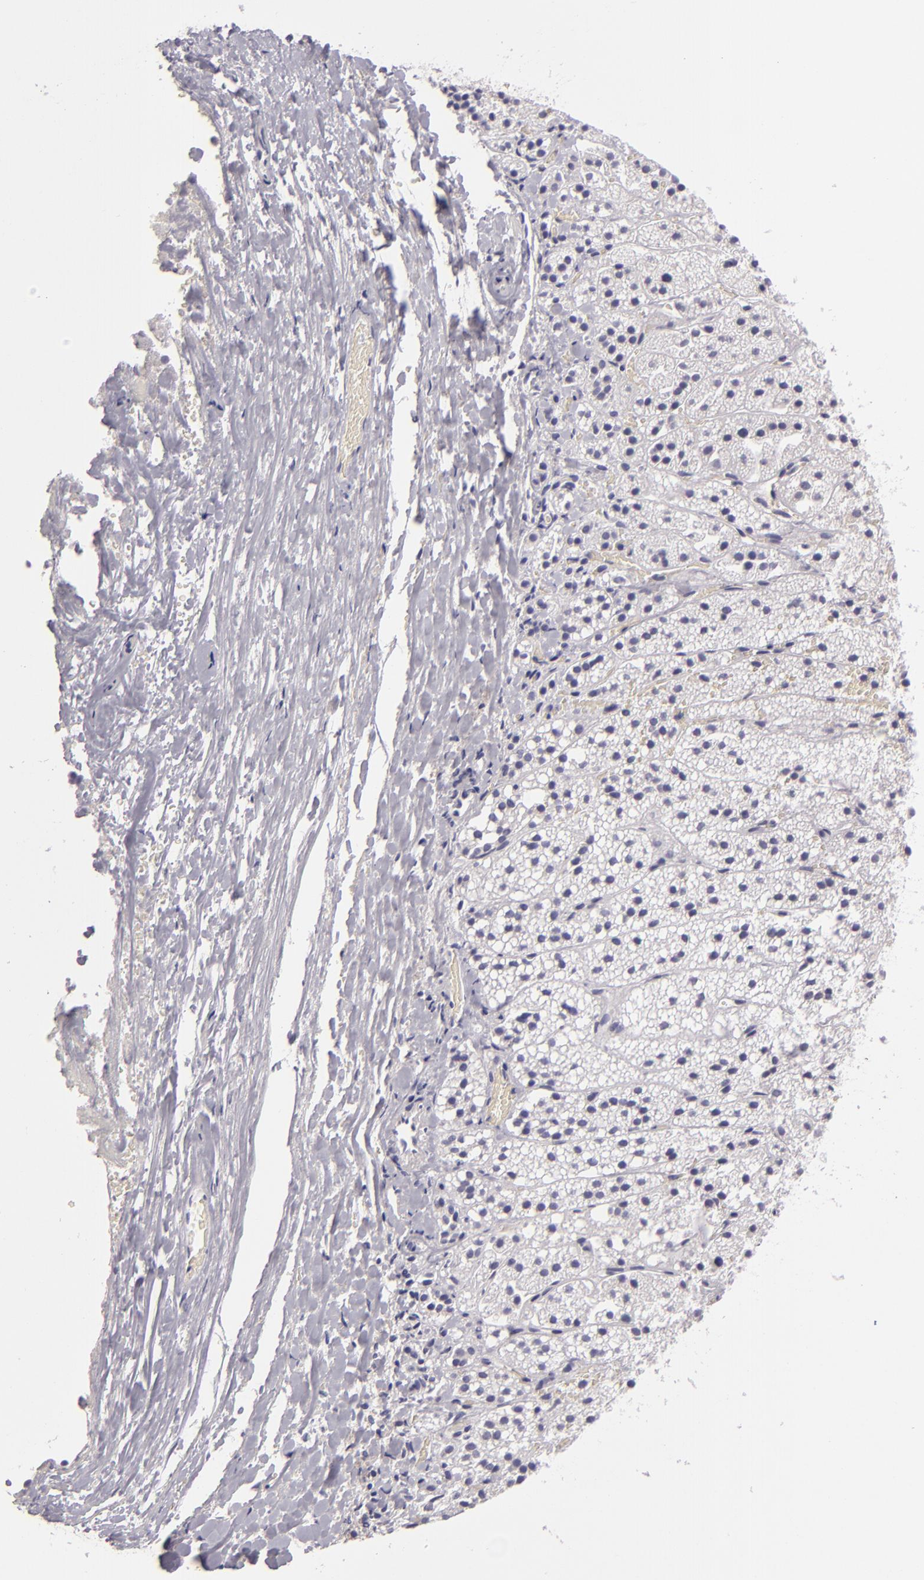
{"staining": {"intensity": "negative", "quantity": "none", "location": "none"}, "tissue": "adrenal gland", "cell_type": "Glandular cells", "image_type": "normal", "snomed": [{"axis": "morphology", "description": "Normal tissue, NOS"}, {"axis": "topography", "description": "Adrenal gland"}], "caption": "Adrenal gland was stained to show a protein in brown. There is no significant positivity in glandular cells. Nuclei are stained in blue.", "gene": "EGFL6", "patient": {"sex": "female", "age": 44}}